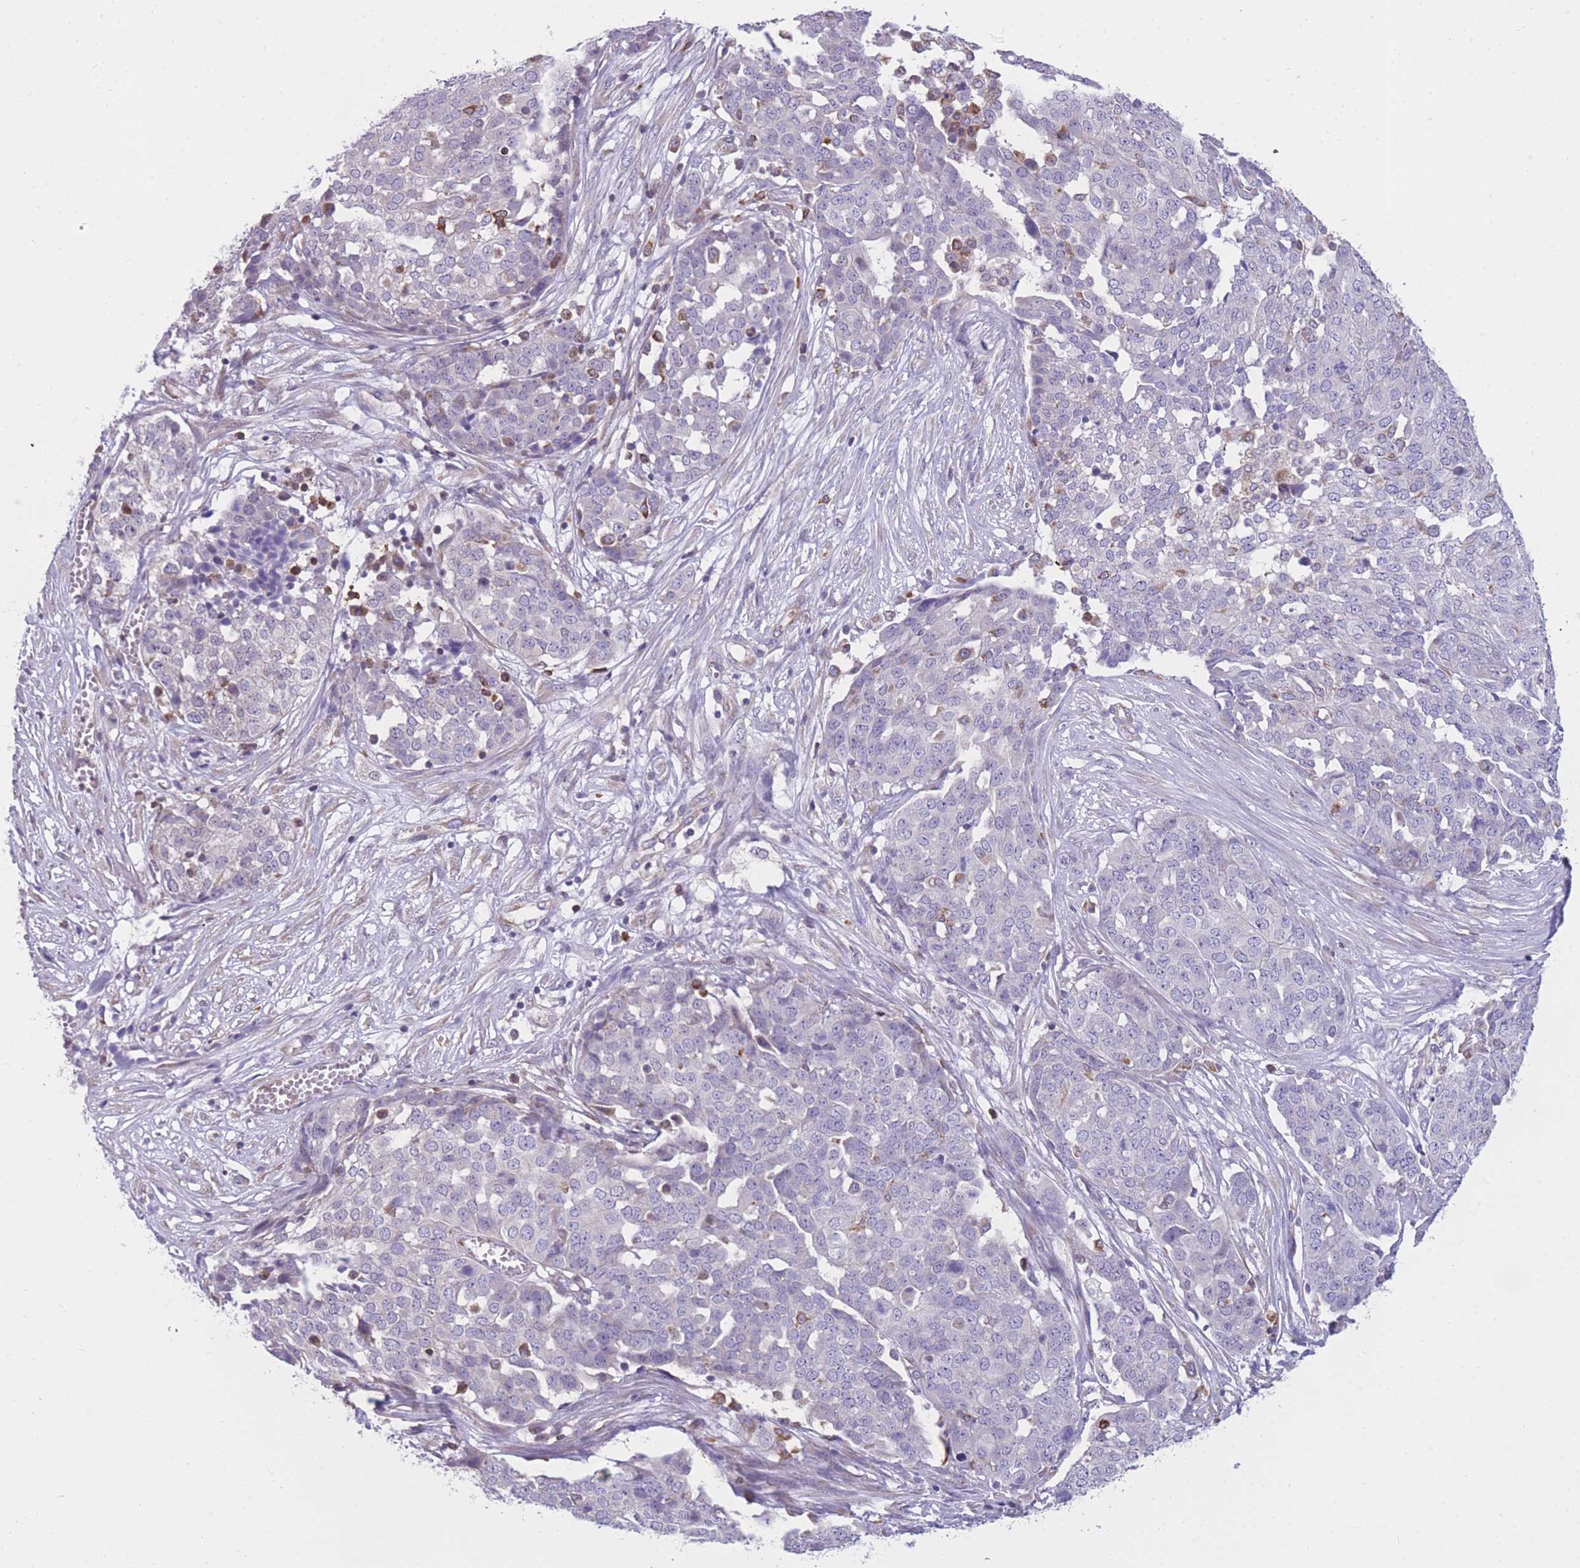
{"staining": {"intensity": "negative", "quantity": "none", "location": "none"}, "tissue": "ovarian cancer", "cell_type": "Tumor cells", "image_type": "cancer", "snomed": [{"axis": "morphology", "description": "Cystadenocarcinoma, serous, NOS"}, {"axis": "topography", "description": "Soft tissue"}, {"axis": "topography", "description": "Ovary"}], "caption": "Immunohistochemical staining of human ovarian cancer shows no significant staining in tumor cells.", "gene": "ZNF662", "patient": {"sex": "female", "age": 57}}